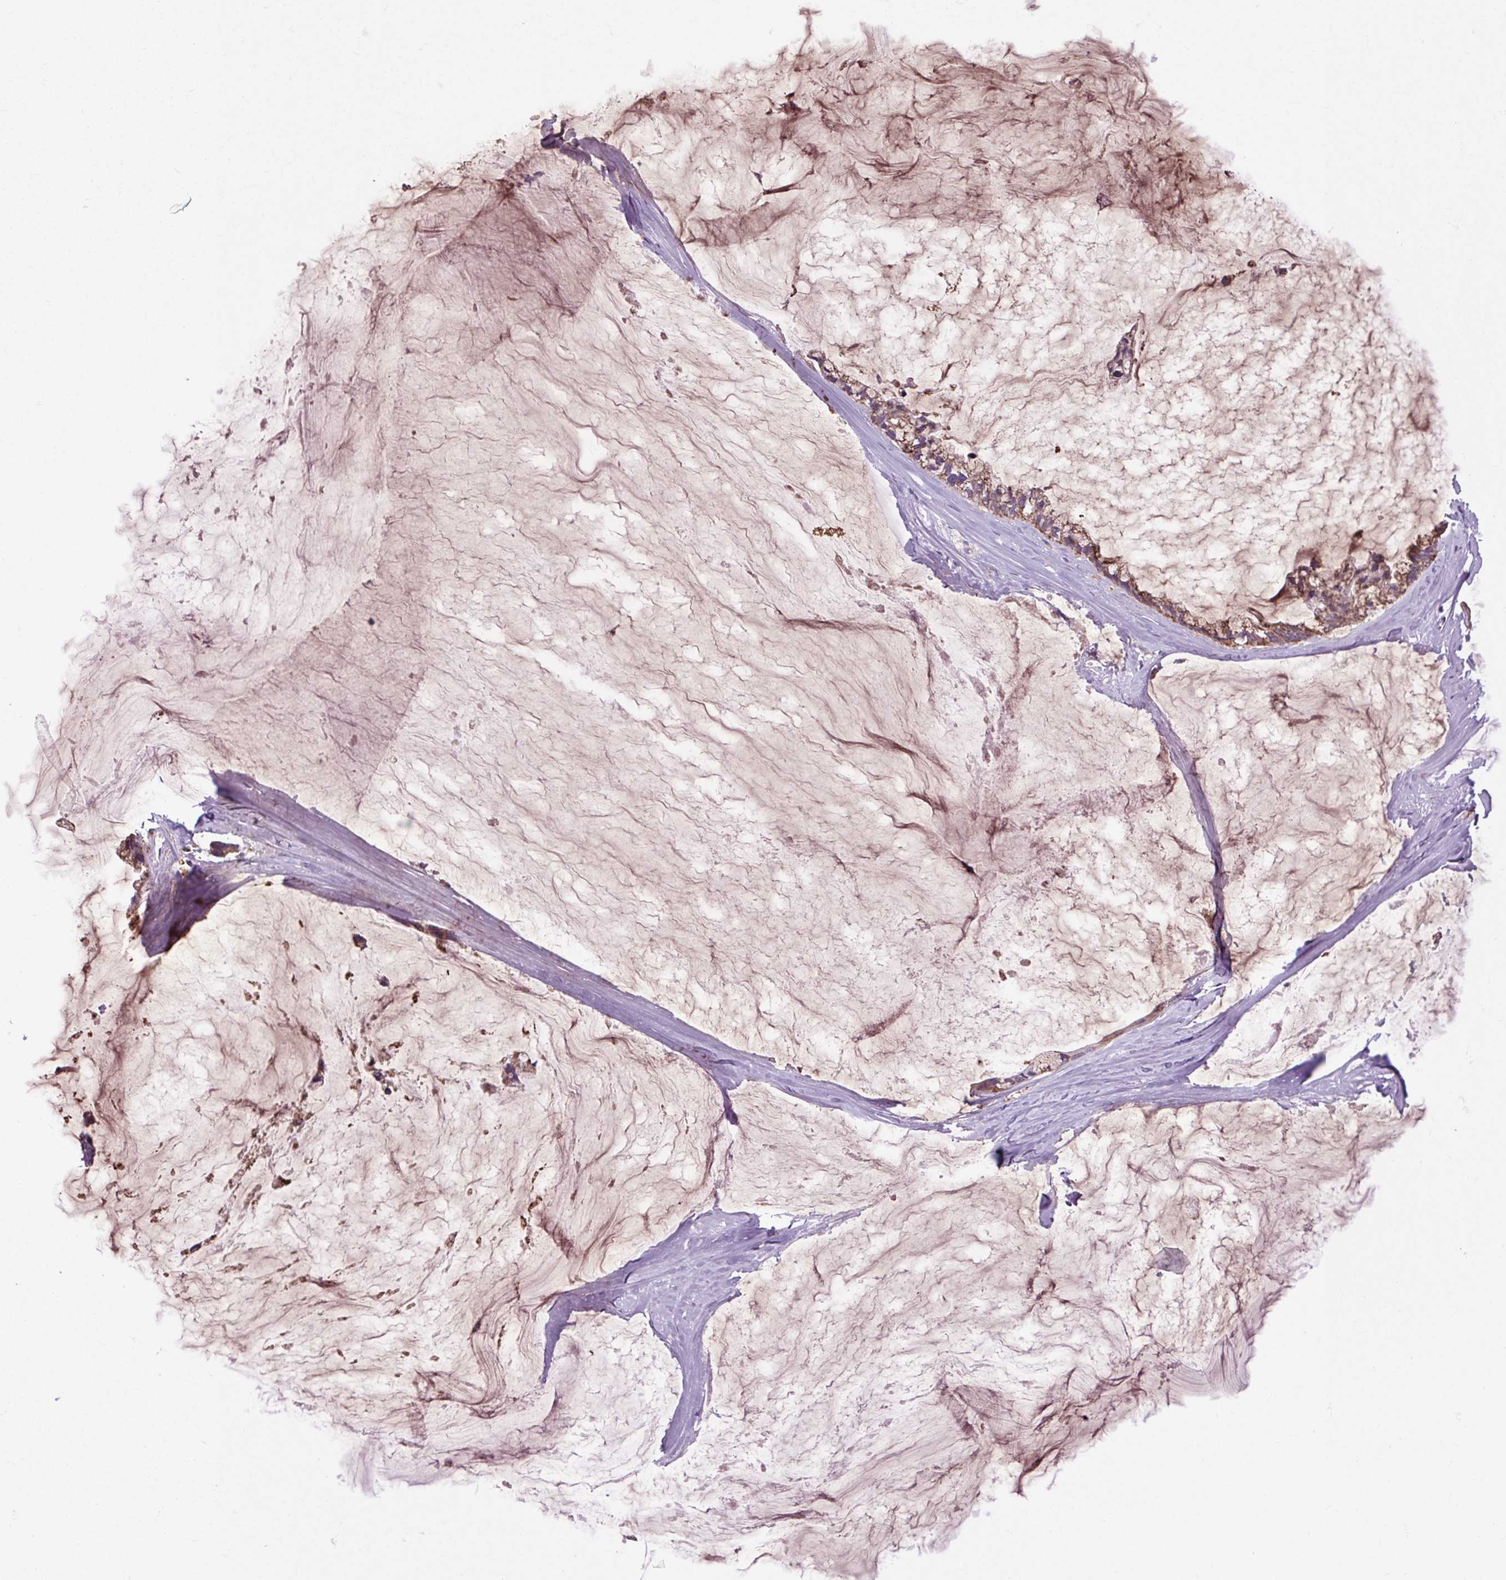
{"staining": {"intensity": "moderate", "quantity": ">75%", "location": "cytoplasmic/membranous"}, "tissue": "ovarian cancer", "cell_type": "Tumor cells", "image_type": "cancer", "snomed": [{"axis": "morphology", "description": "Cystadenocarcinoma, mucinous, NOS"}, {"axis": "topography", "description": "Ovary"}], "caption": "Moderate cytoplasmic/membranous positivity is seen in approximately >75% of tumor cells in ovarian cancer.", "gene": "PLCG1", "patient": {"sex": "female", "age": 39}}